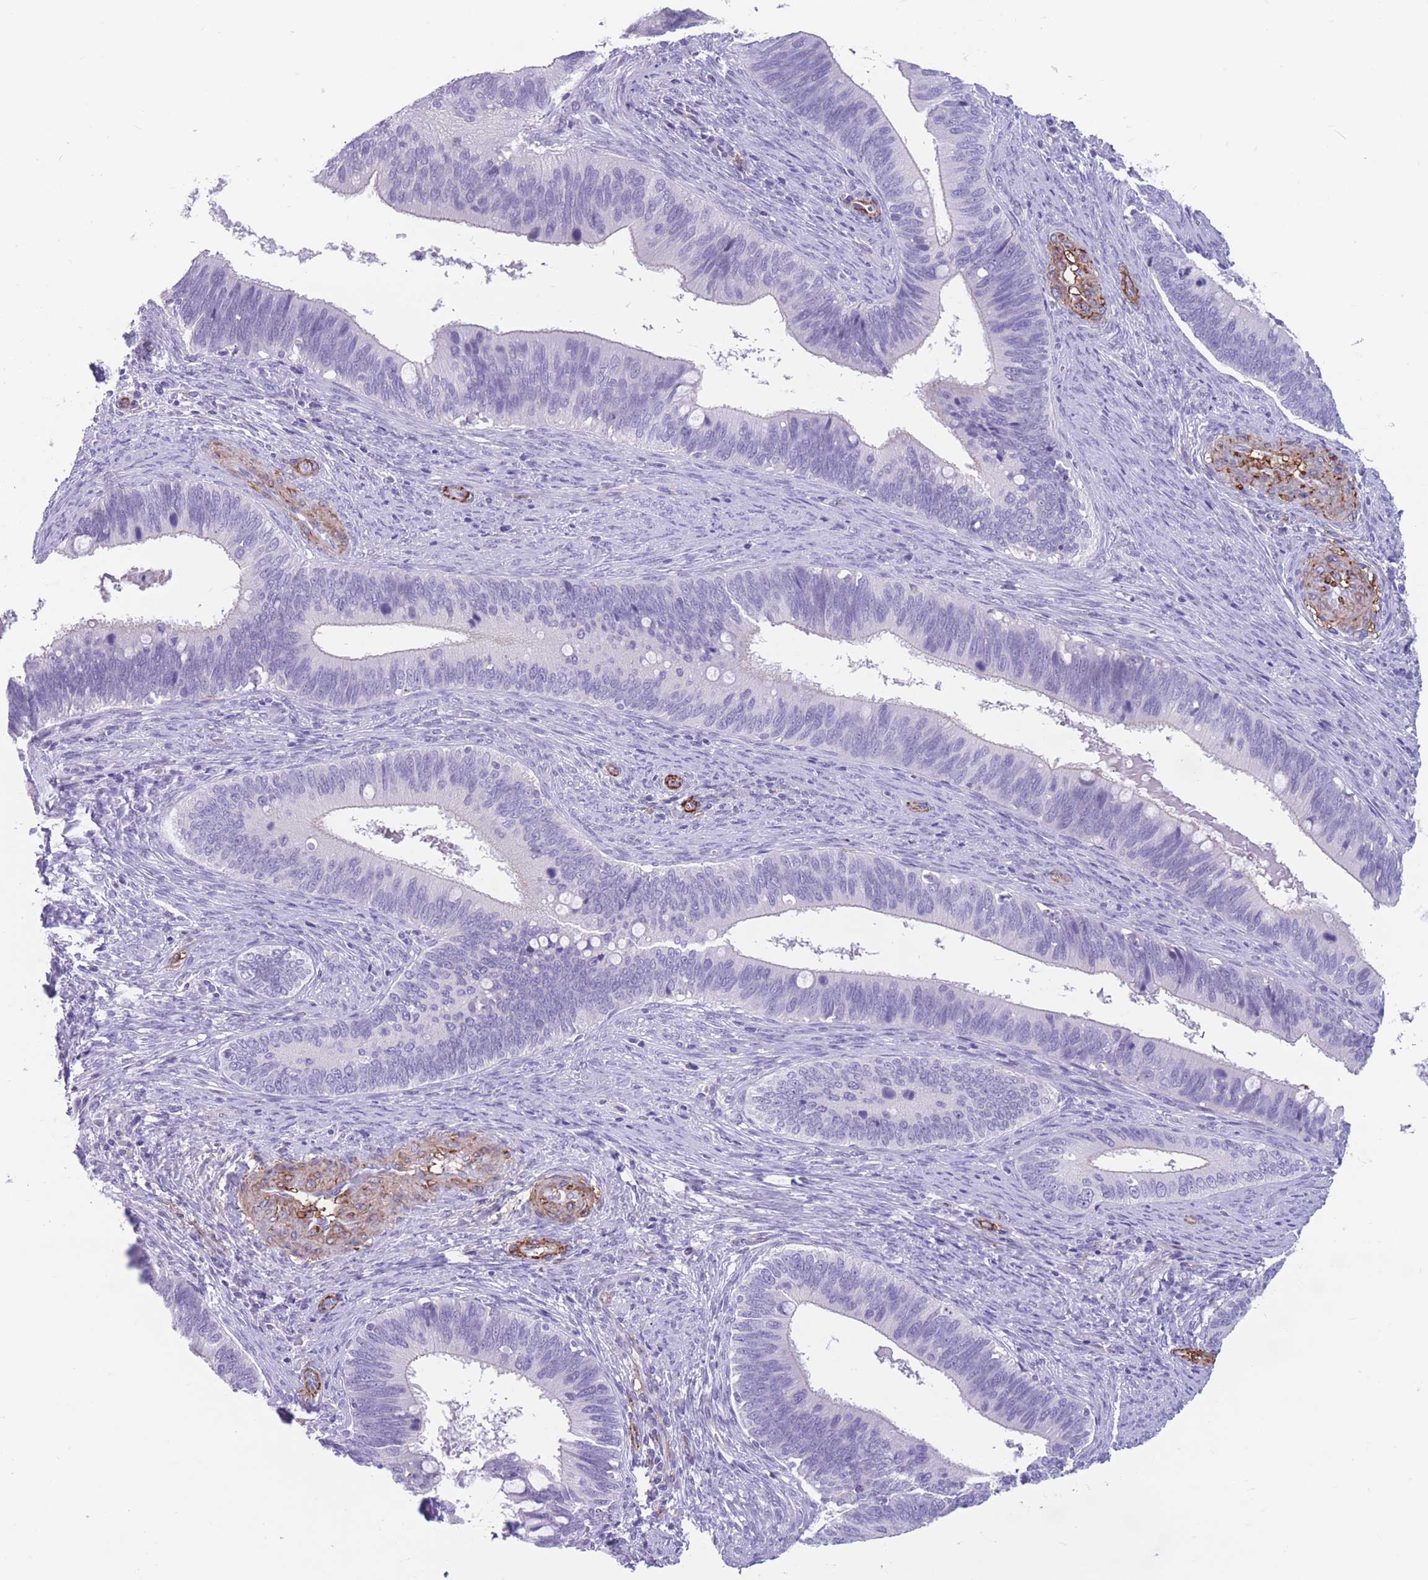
{"staining": {"intensity": "negative", "quantity": "none", "location": "none"}, "tissue": "cervical cancer", "cell_type": "Tumor cells", "image_type": "cancer", "snomed": [{"axis": "morphology", "description": "Adenocarcinoma, NOS"}, {"axis": "topography", "description": "Cervix"}], "caption": "Immunohistochemical staining of human adenocarcinoma (cervical) displays no significant positivity in tumor cells.", "gene": "DPYD", "patient": {"sex": "female", "age": 42}}